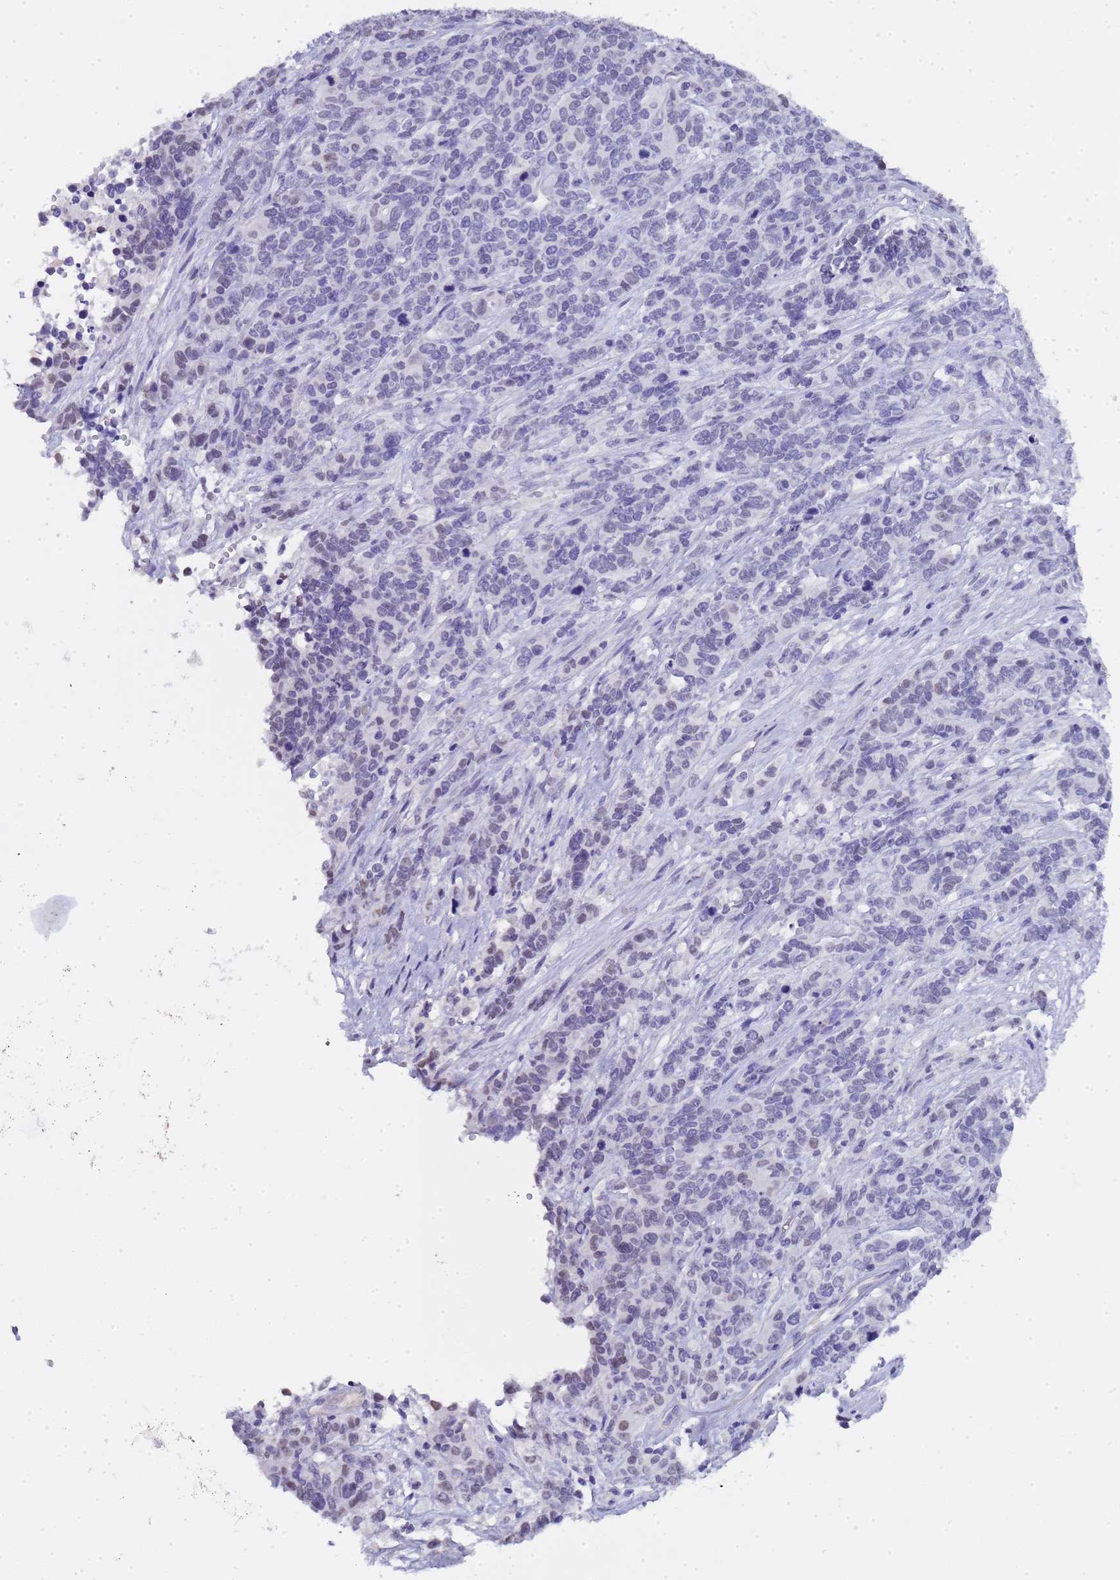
{"staining": {"intensity": "negative", "quantity": "none", "location": "none"}, "tissue": "cervical cancer", "cell_type": "Tumor cells", "image_type": "cancer", "snomed": [{"axis": "morphology", "description": "Squamous cell carcinoma, NOS"}, {"axis": "topography", "description": "Cervix"}], "caption": "Cervical cancer was stained to show a protein in brown. There is no significant expression in tumor cells. The staining was performed using DAB to visualize the protein expression in brown, while the nuclei were stained in blue with hematoxylin (Magnification: 20x).", "gene": "CTRC", "patient": {"sex": "female", "age": 60}}